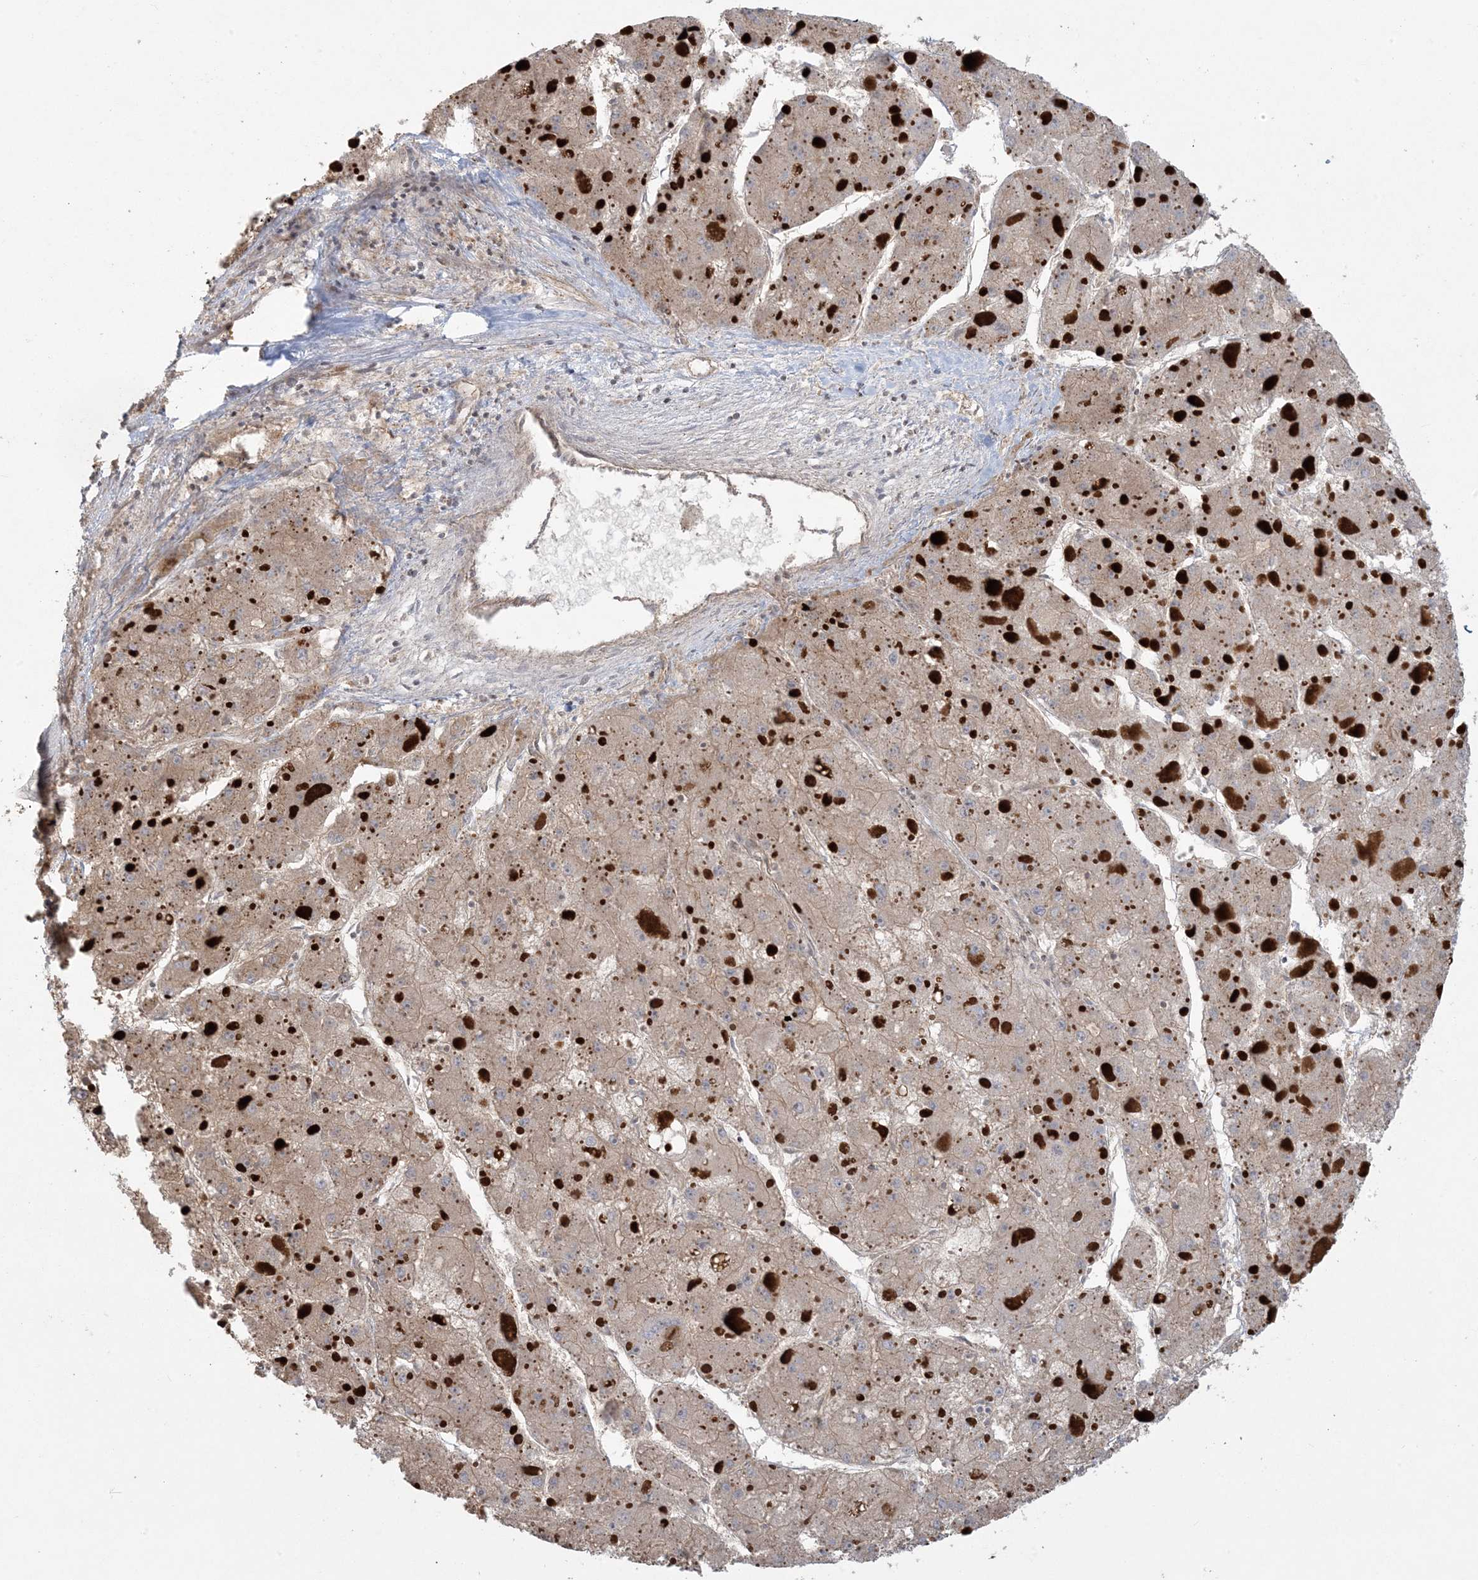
{"staining": {"intensity": "weak", "quantity": ">75%", "location": "cytoplasmic/membranous"}, "tissue": "liver cancer", "cell_type": "Tumor cells", "image_type": "cancer", "snomed": [{"axis": "morphology", "description": "Carcinoma, Hepatocellular, NOS"}, {"axis": "topography", "description": "Liver"}], "caption": "Human liver hepatocellular carcinoma stained with a protein marker exhibits weak staining in tumor cells.", "gene": "ABCF3", "patient": {"sex": "female", "age": 73}}